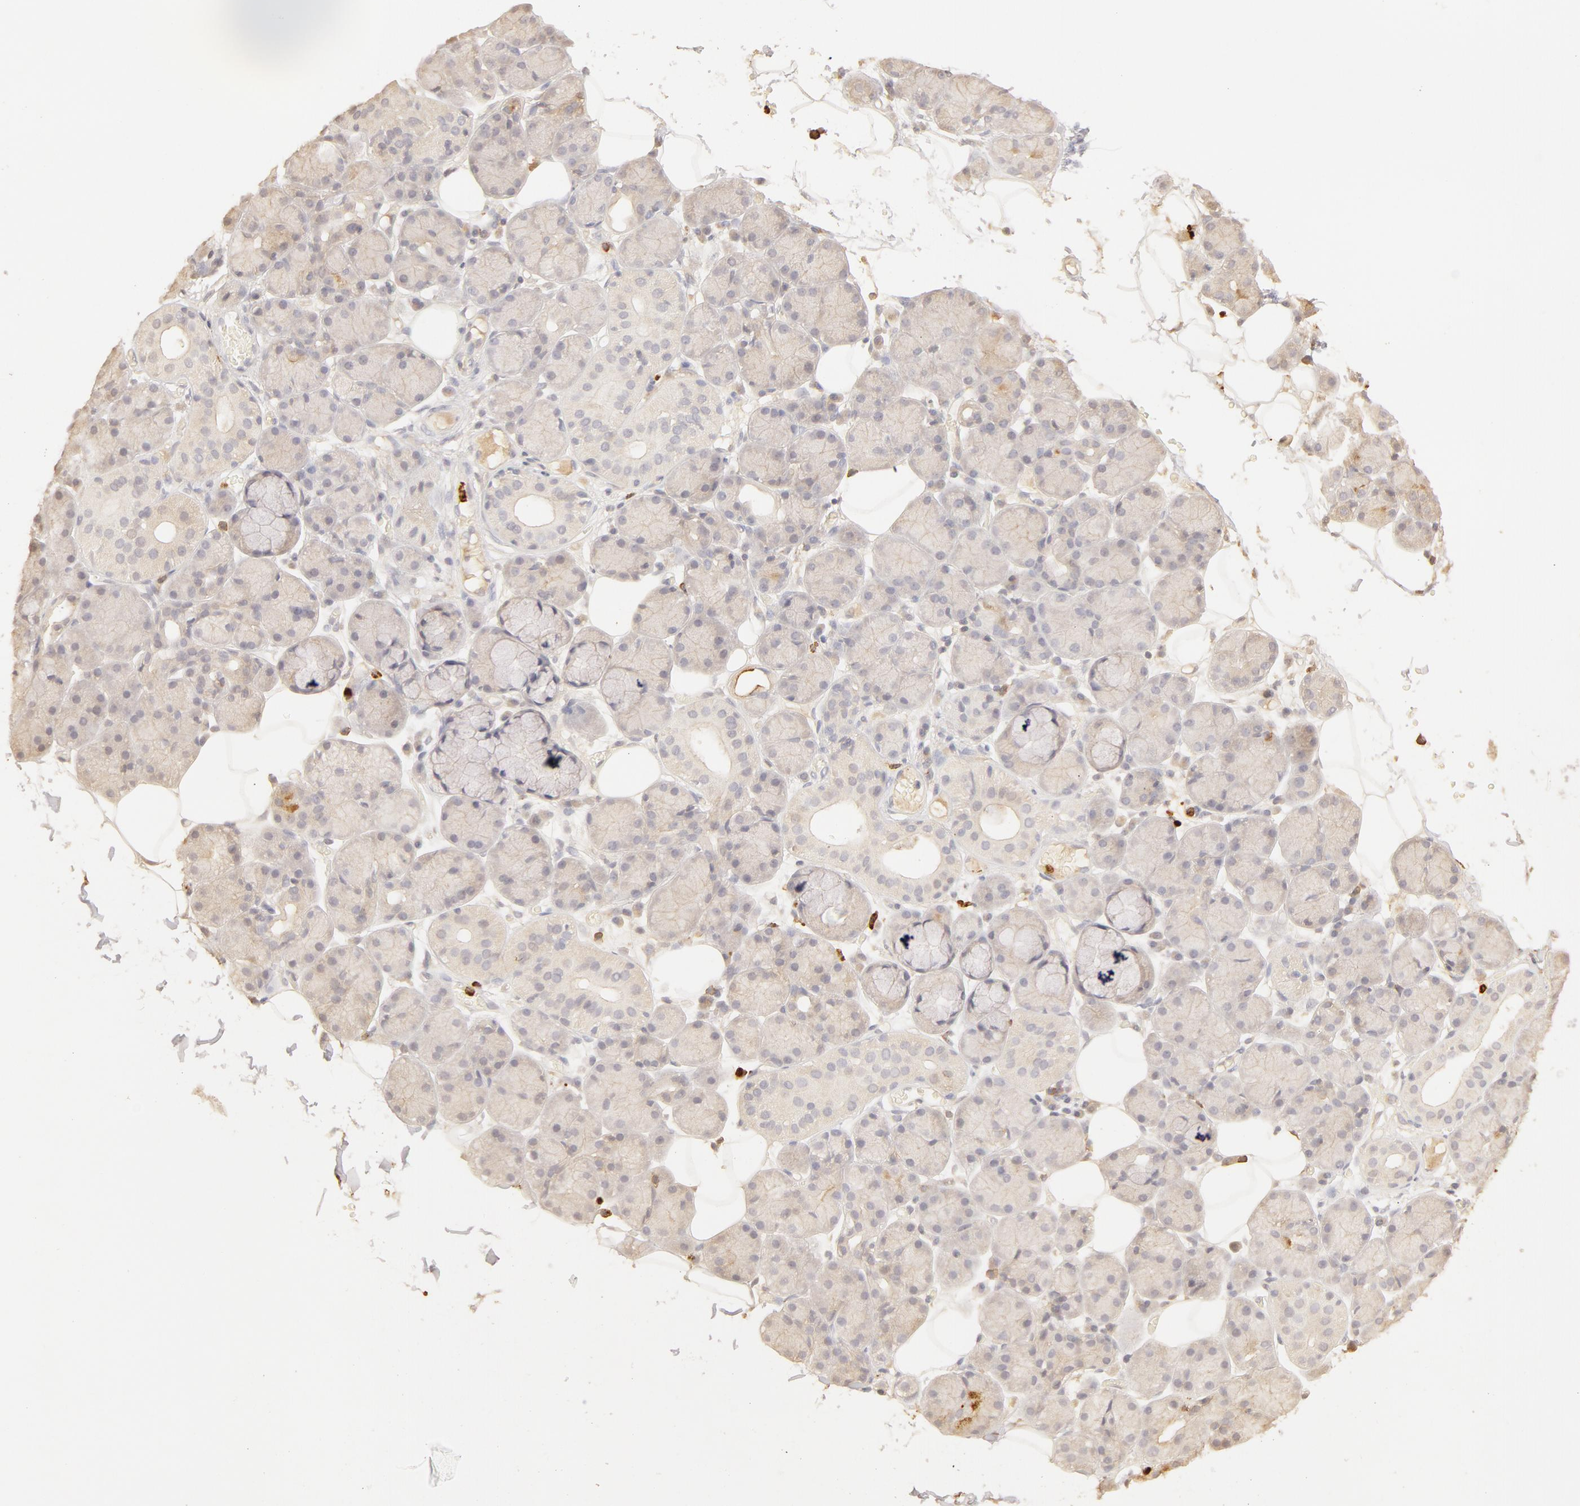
{"staining": {"intensity": "weak", "quantity": "<25%", "location": "cytoplasmic/membranous"}, "tissue": "salivary gland", "cell_type": "Glandular cells", "image_type": "normal", "snomed": [{"axis": "morphology", "description": "Normal tissue, NOS"}, {"axis": "topography", "description": "Salivary gland"}], "caption": "This is an immunohistochemistry (IHC) image of normal salivary gland. There is no staining in glandular cells.", "gene": "C1R", "patient": {"sex": "male", "age": 54}}